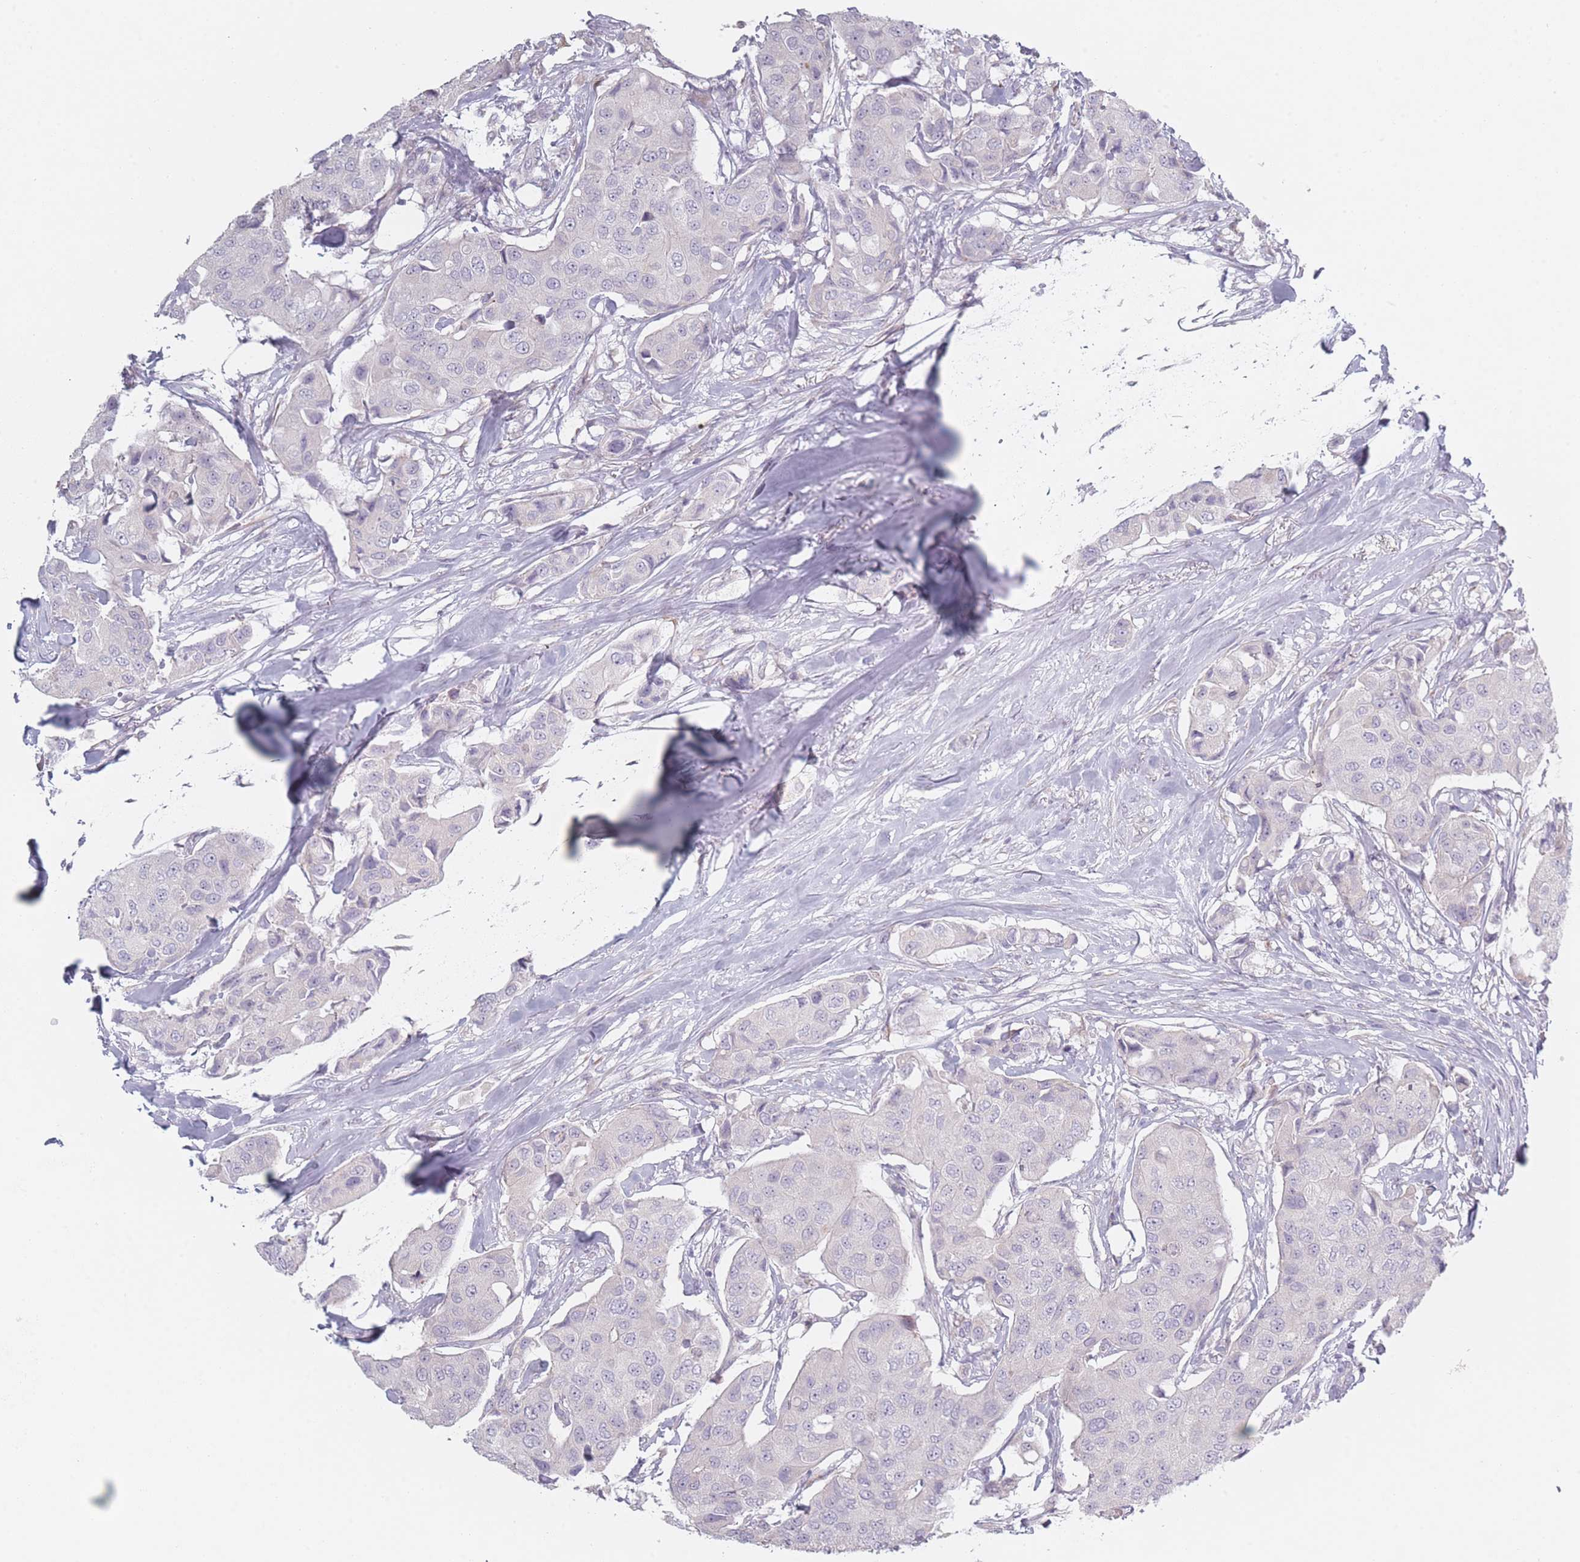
{"staining": {"intensity": "negative", "quantity": "none", "location": "none"}, "tissue": "breast cancer", "cell_type": "Tumor cells", "image_type": "cancer", "snomed": [{"axis": "morphology", "description": "Duct carcinoma"}, {"axis": "topography", "description": "Breast"}], "caption": "A photomicrograph of human breast cancer (intraductal carcinoma) is negative for staining in tumor cells.", "gene": "RASL10B", "patient": {"sex": "female", "age": 80}}